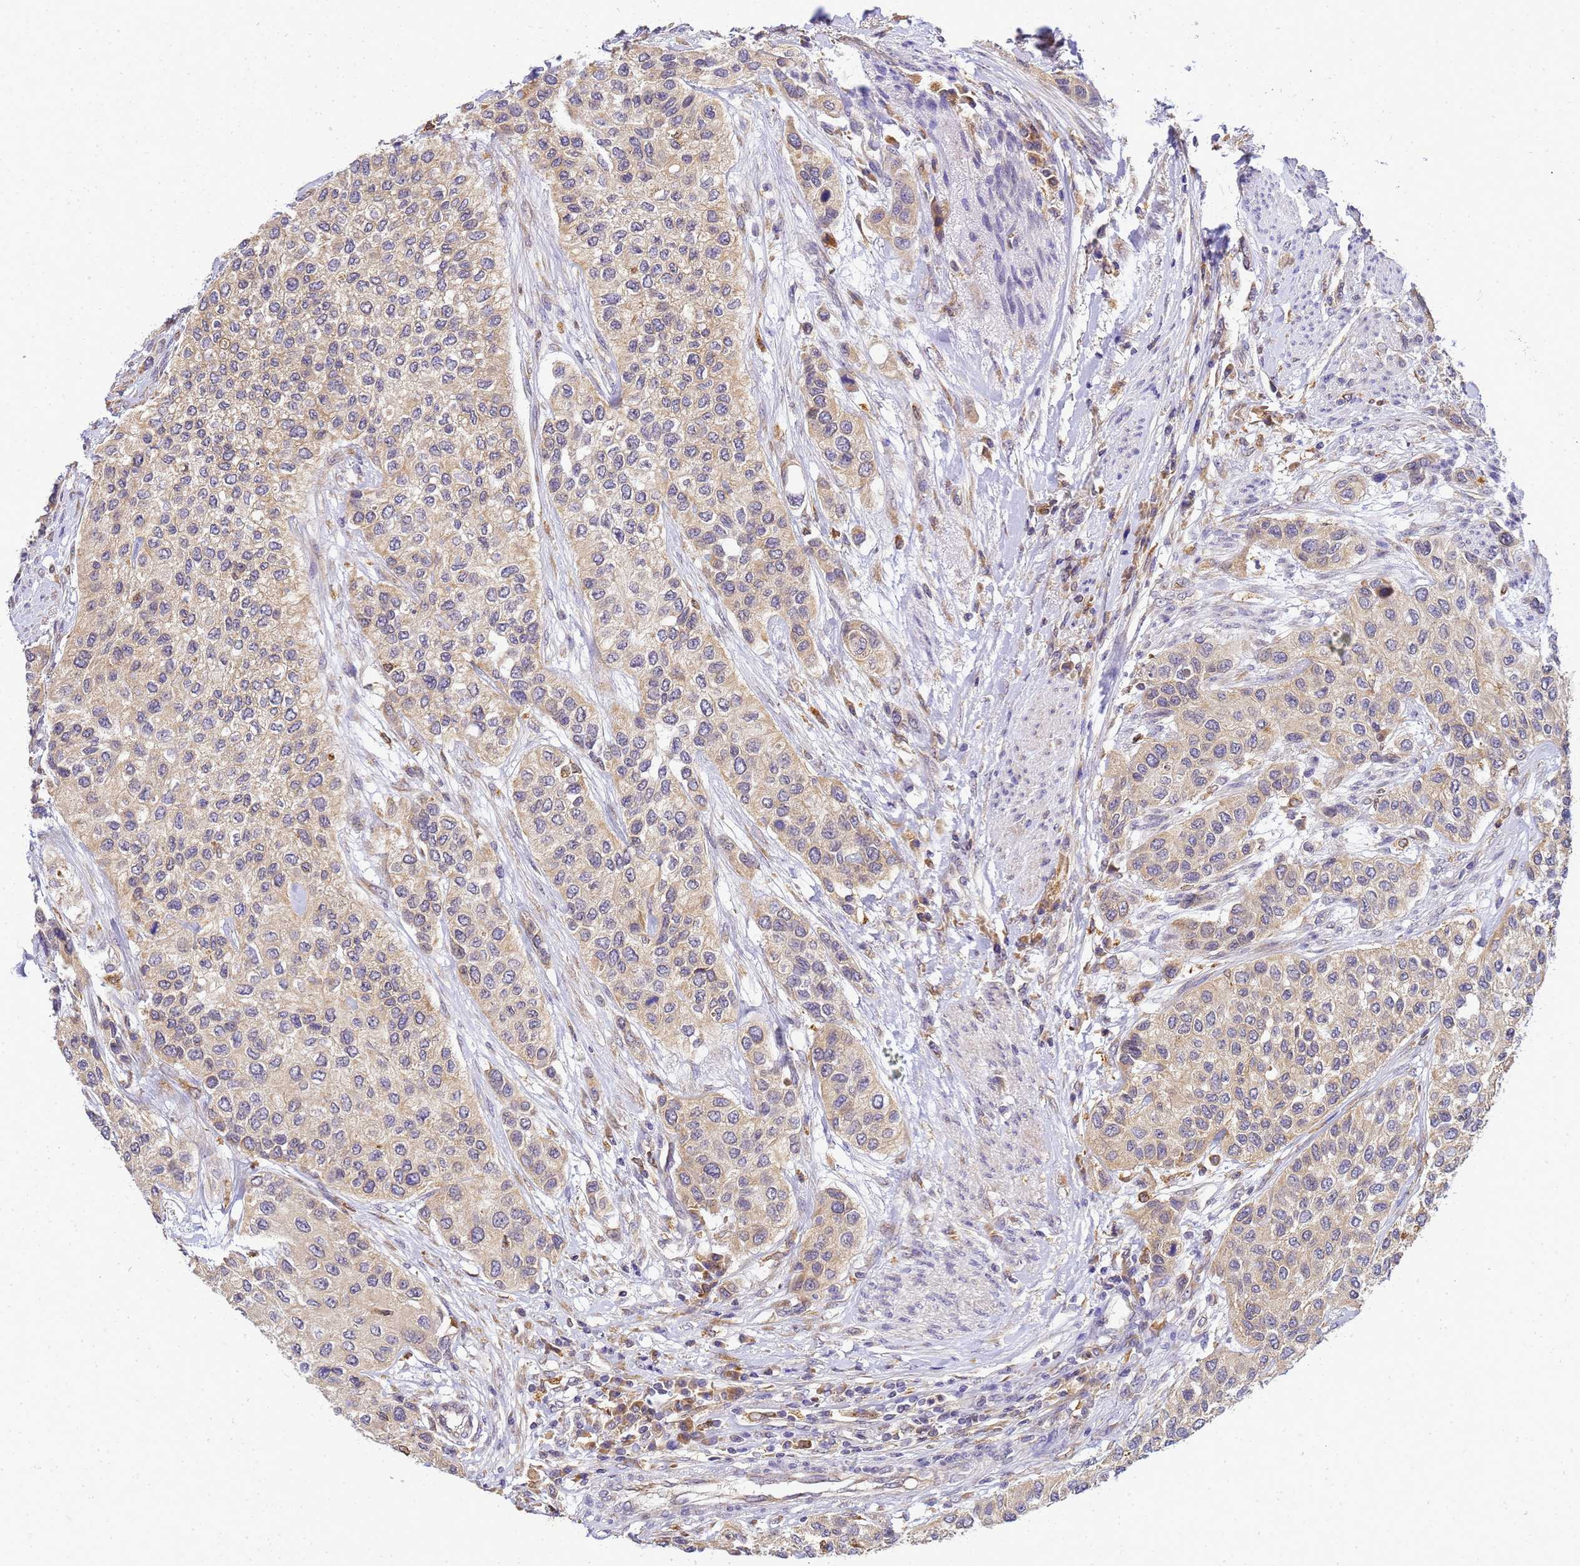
{"staining": {"intensity": "weak", "quantity": ">75%", "location": "cytoplasmic/membranous"}, "tissue": "urothelial cancer", "cell_type": "Tumor cells", "image_type": "cancer", "snomed": [{"axis": "morphology", "description": "Normal tissue, NOS"}, {"axis": "morphology", "description": "Urothelial carcinoma, High grade"}, {"axis": "topography", "description": "Vascular tissue"}, {"axis": "topography", "description": "Urinary bladder"}], "caption": "Tumor cells display low levels of weak cytoplasmic/membranous expression in about >75% of cells in urothelial cancer. (DAB (3,3'-diaminobenzidine) IHC, brown staining for protein, blue staining for nuclei).", "gene": "ADPGK", "patient": {"sex": "female", "age": 56}}